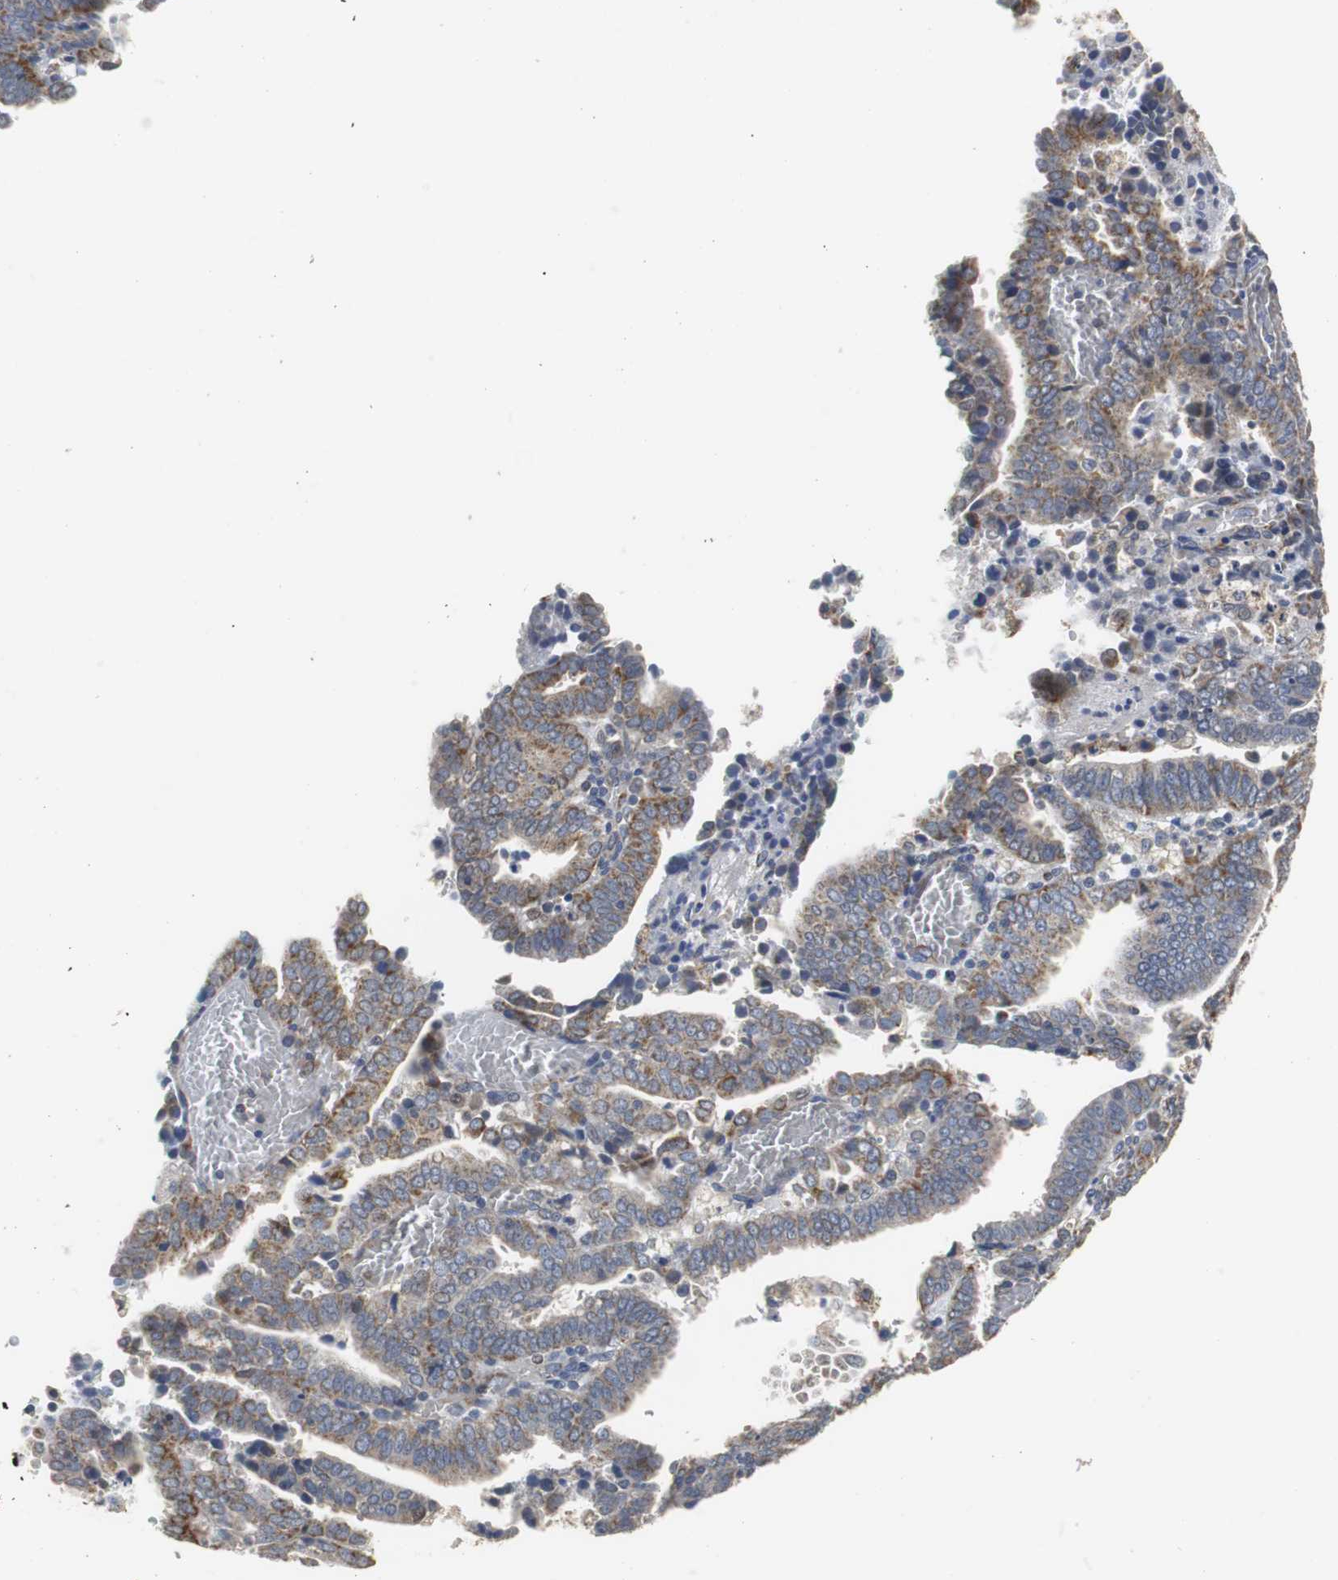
{"staining": {"intensity": "moderate", "quantity": "25%-75%", "location": "cytoplasmic/membranous"}, "tissue": "endometrial cancer", "cell_type": "Tumor cells", "image_type": "cancer", "snomed": [{"axis": "morphology", "description": "Adenocarcinoma, NOS"}, {"axis": "topography", "description": "Uterus"}], "caption": "Protein analysis of endometrial adenocarcinoma tissue reveals moderate cytoplasmic/membranous positivity in about 25%-75% of tumor cells.", "gene": "HMGCL", "patient": {"sex": "female", "age": 83}}